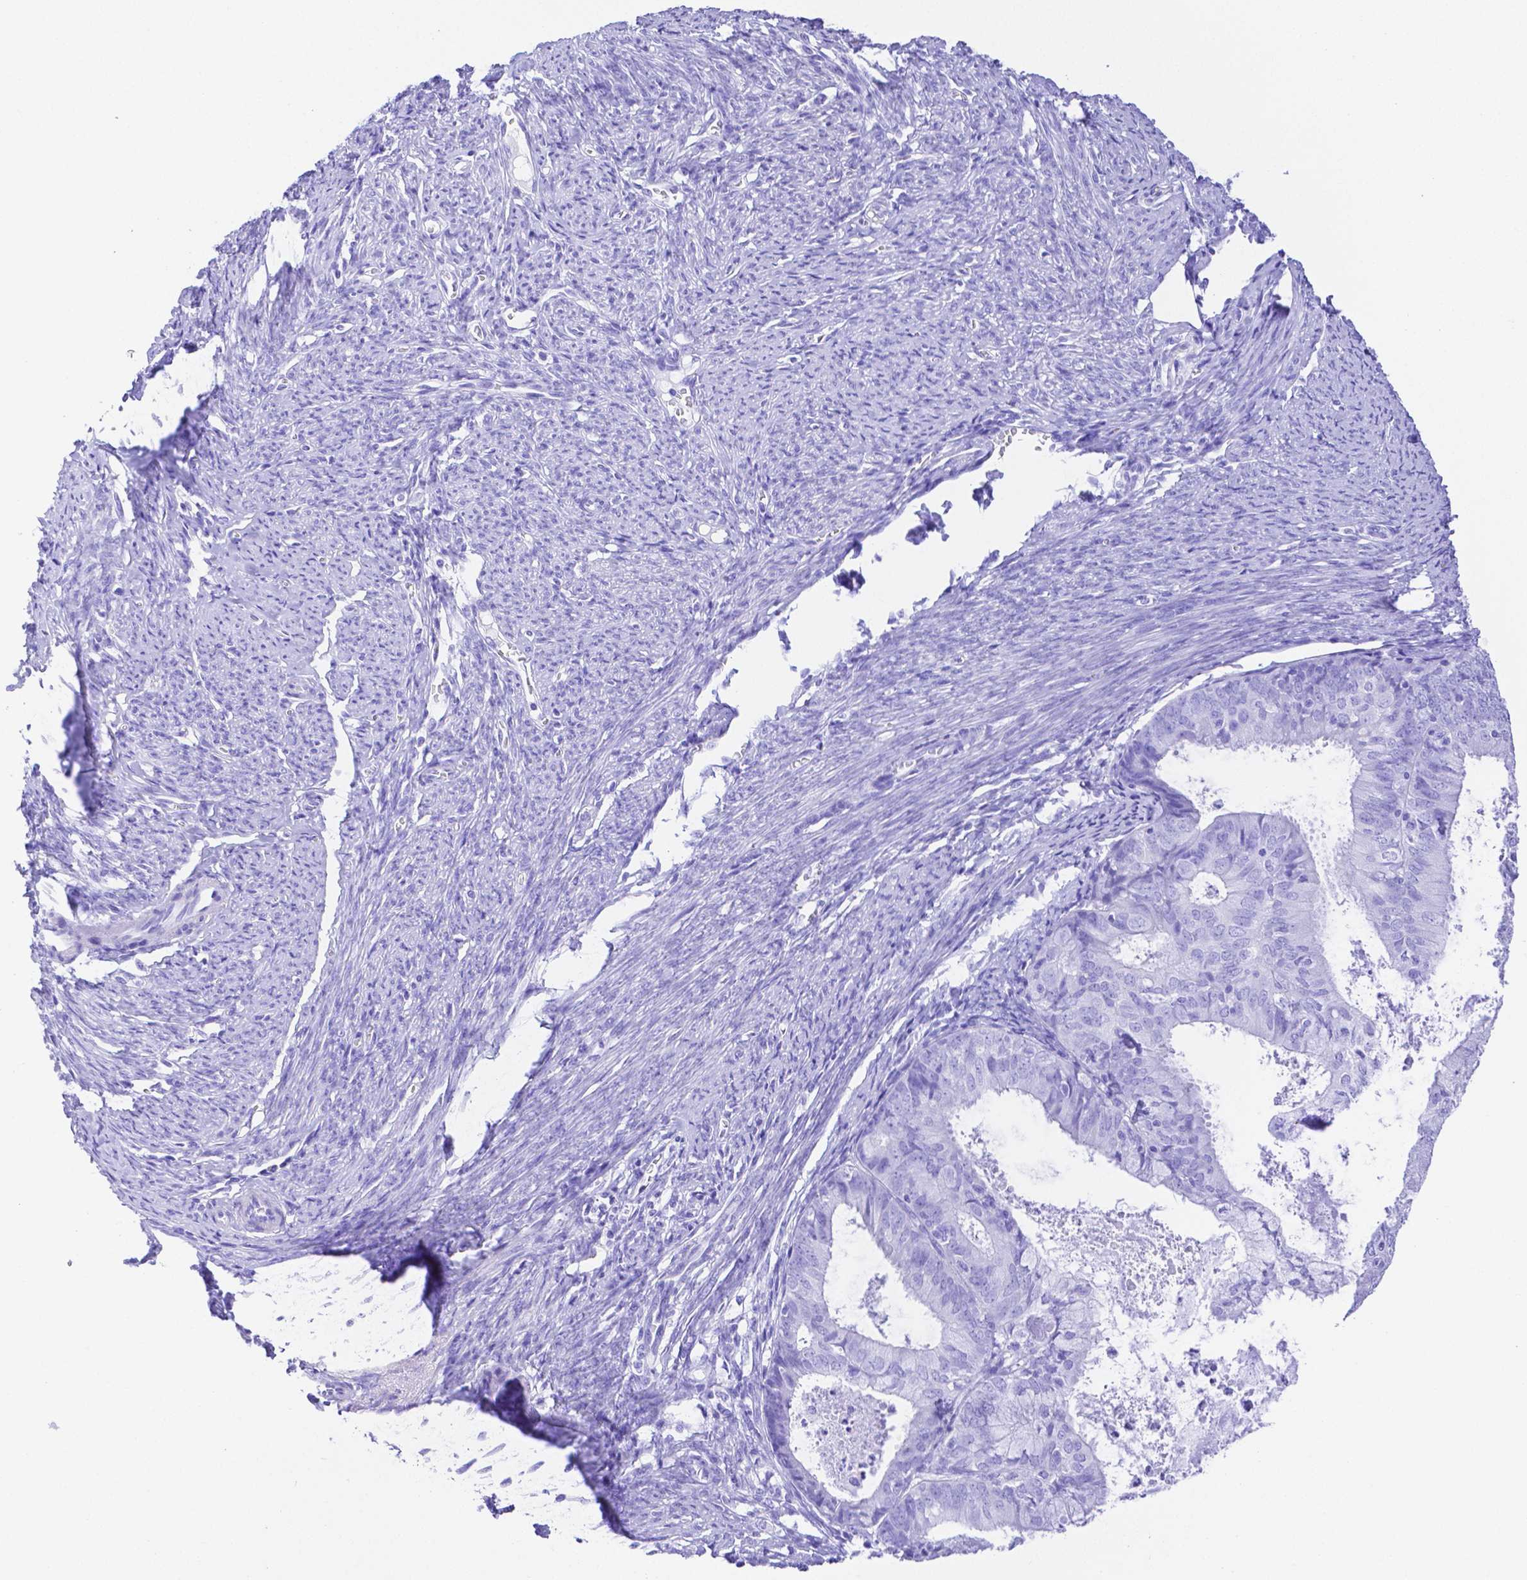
{"staining": {"intensity": "negative", "quantity": "none", "location": "none"}, "tissue": "endometrial cancer", "cell_type": "Tumor cells", "image_type": "cancer", "snomed": [{"axis": "morphology", "description": "Adenocarcinoma, NOS"}, {"axis": "topography", "description": "Endometrium"}], "caption": "Endometrial cancer stained for a protein using immunohistochemistry (IHC) demonstrates no expression tumor cells.", "gene": "SMR3A", "patient": {"sex": "female", "age": 57}}